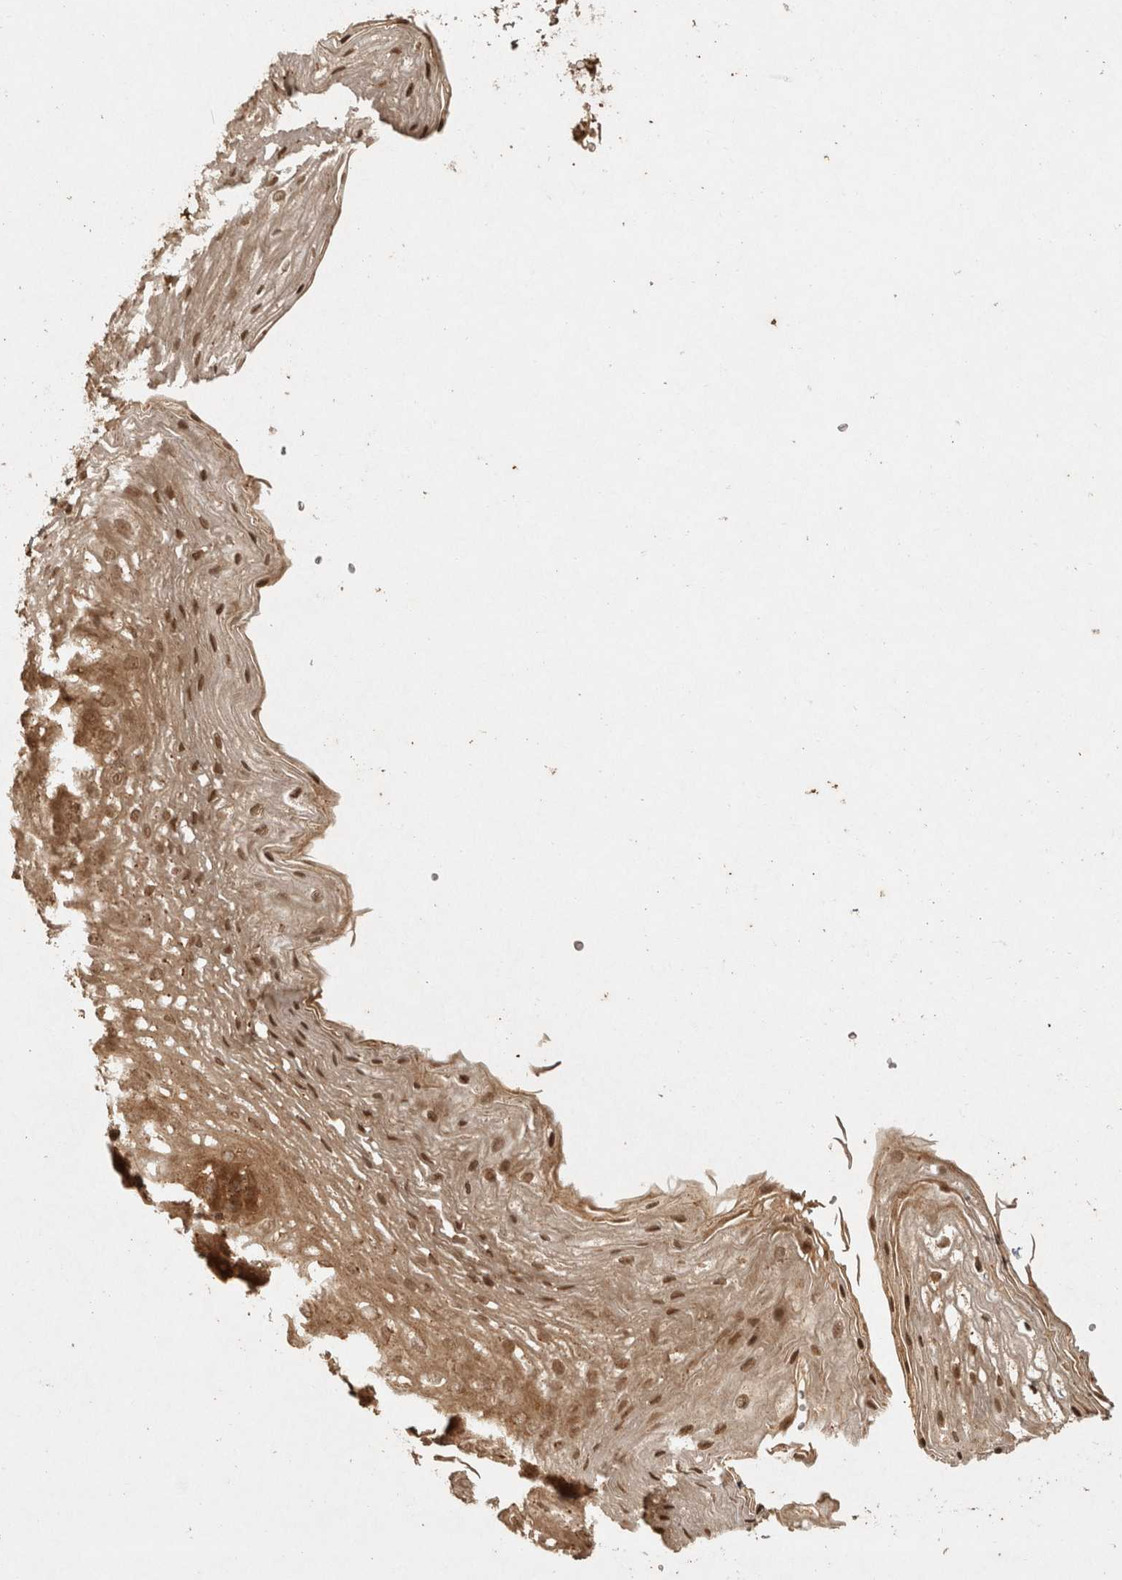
{"staining": {"intensity": "moderate", "quantity": ">75%", "location": "cytoplasmic/membranous,nuclear"}, "tissue": "esophagus", "cell_type": "Squamous epithelial cells", "image_type": "normal", "snomed": [{"axis": "morphology", "description": "Normal tissue, NOS"}, {"axis": "topography", "description": "Esophagus"}], "caption": "IHC photomicrograph of normal human esophagus stained for a protein (brown), which exhibits medium levels of moderate cytoplasmic/membranous,nuclear staining in about >75% of squamous epithelial cells.", "gene": "CAMSAP2", "patient": {"sex": "female", "age": 66}}